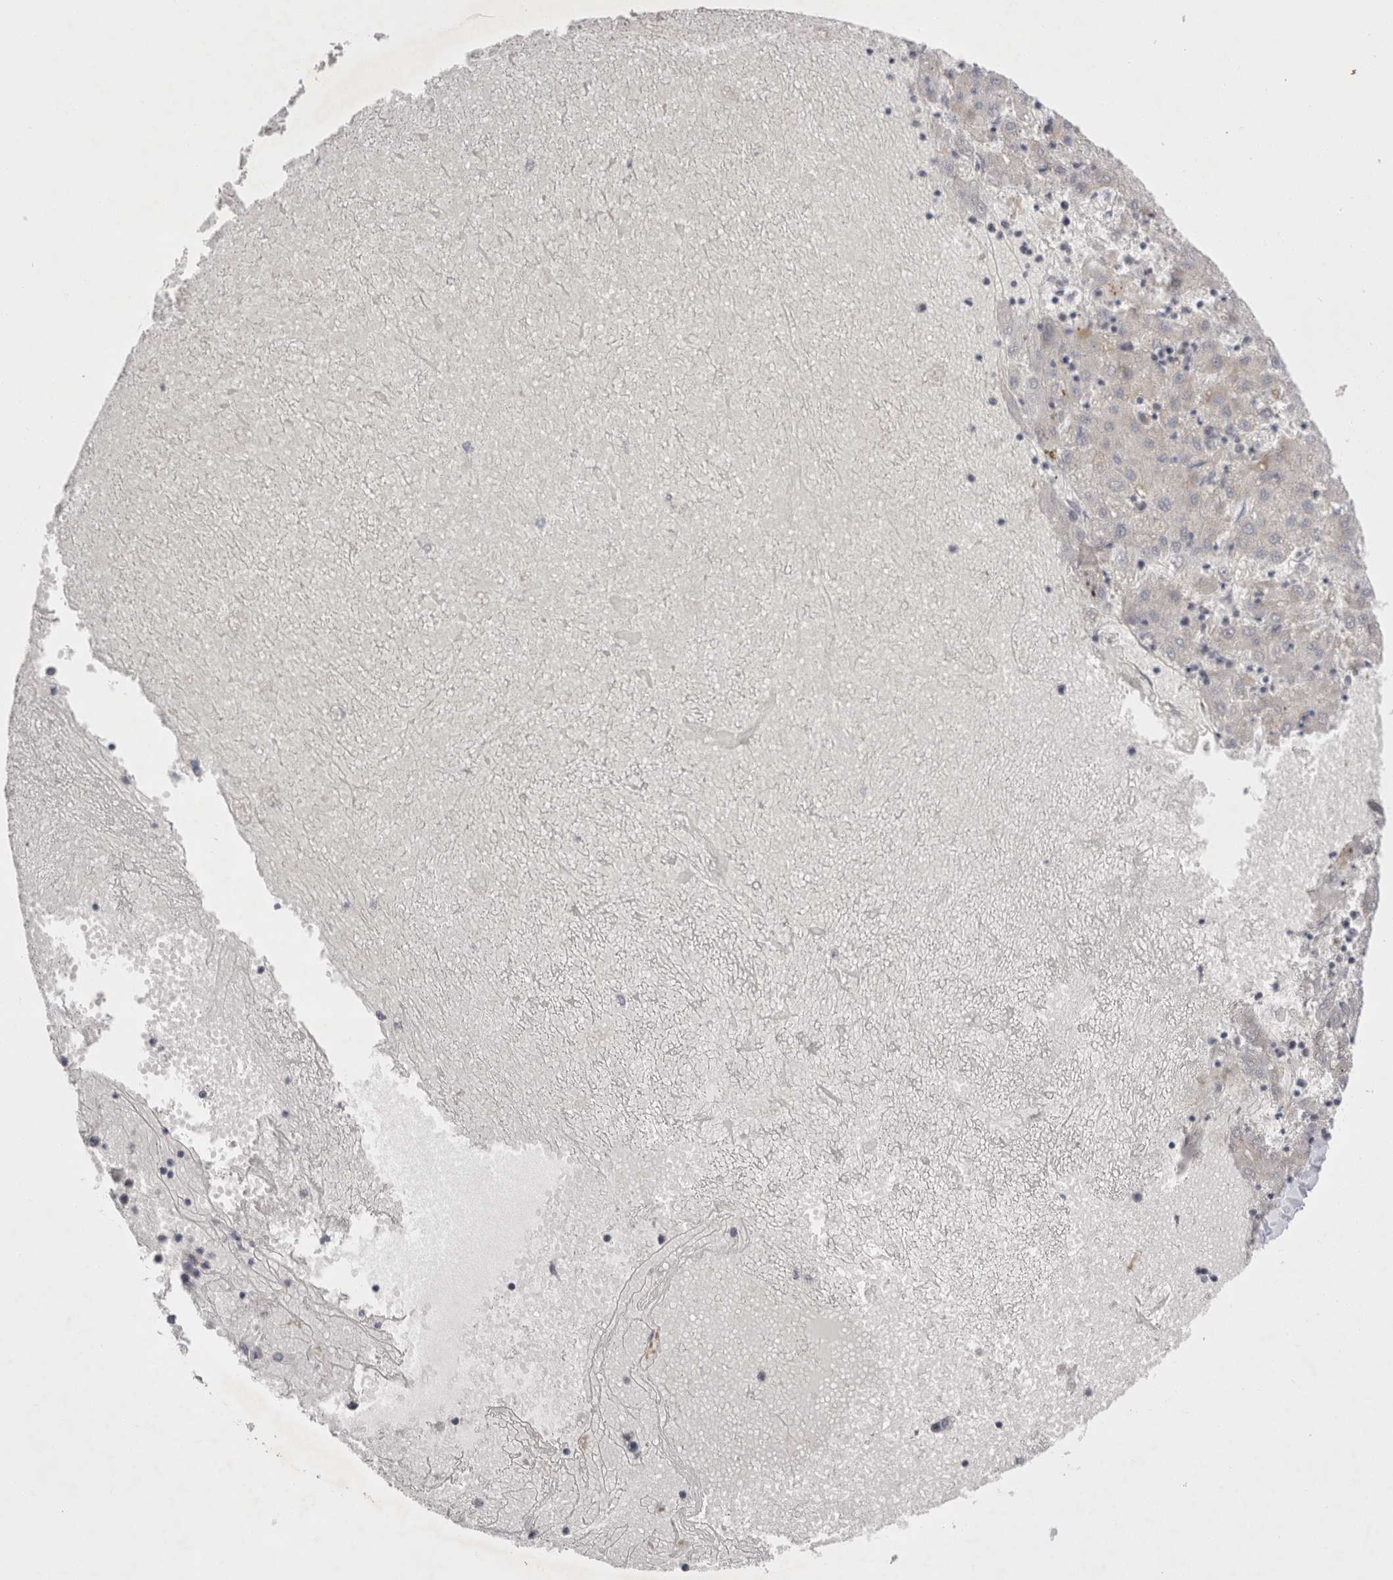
{"staining": {"intensity": "negative", "quantity": "none", "location": "none"}, "tissue": "liver cancer", "cell_type": "Tumor cells", "image_type": "cancer", "snomed": [{"axis": "morphology", "description": "Carcinoma, Hepatocellular, NOS"}, {"axis": "topography", "description": "Liver"}], "caption": "Immunohistochemistry of liver cancer (hepatocellular carcinoma) reveals no staining in tumor cells.", "gene": "SPINK2", "patient": {"sex": "male", "age": 72}}